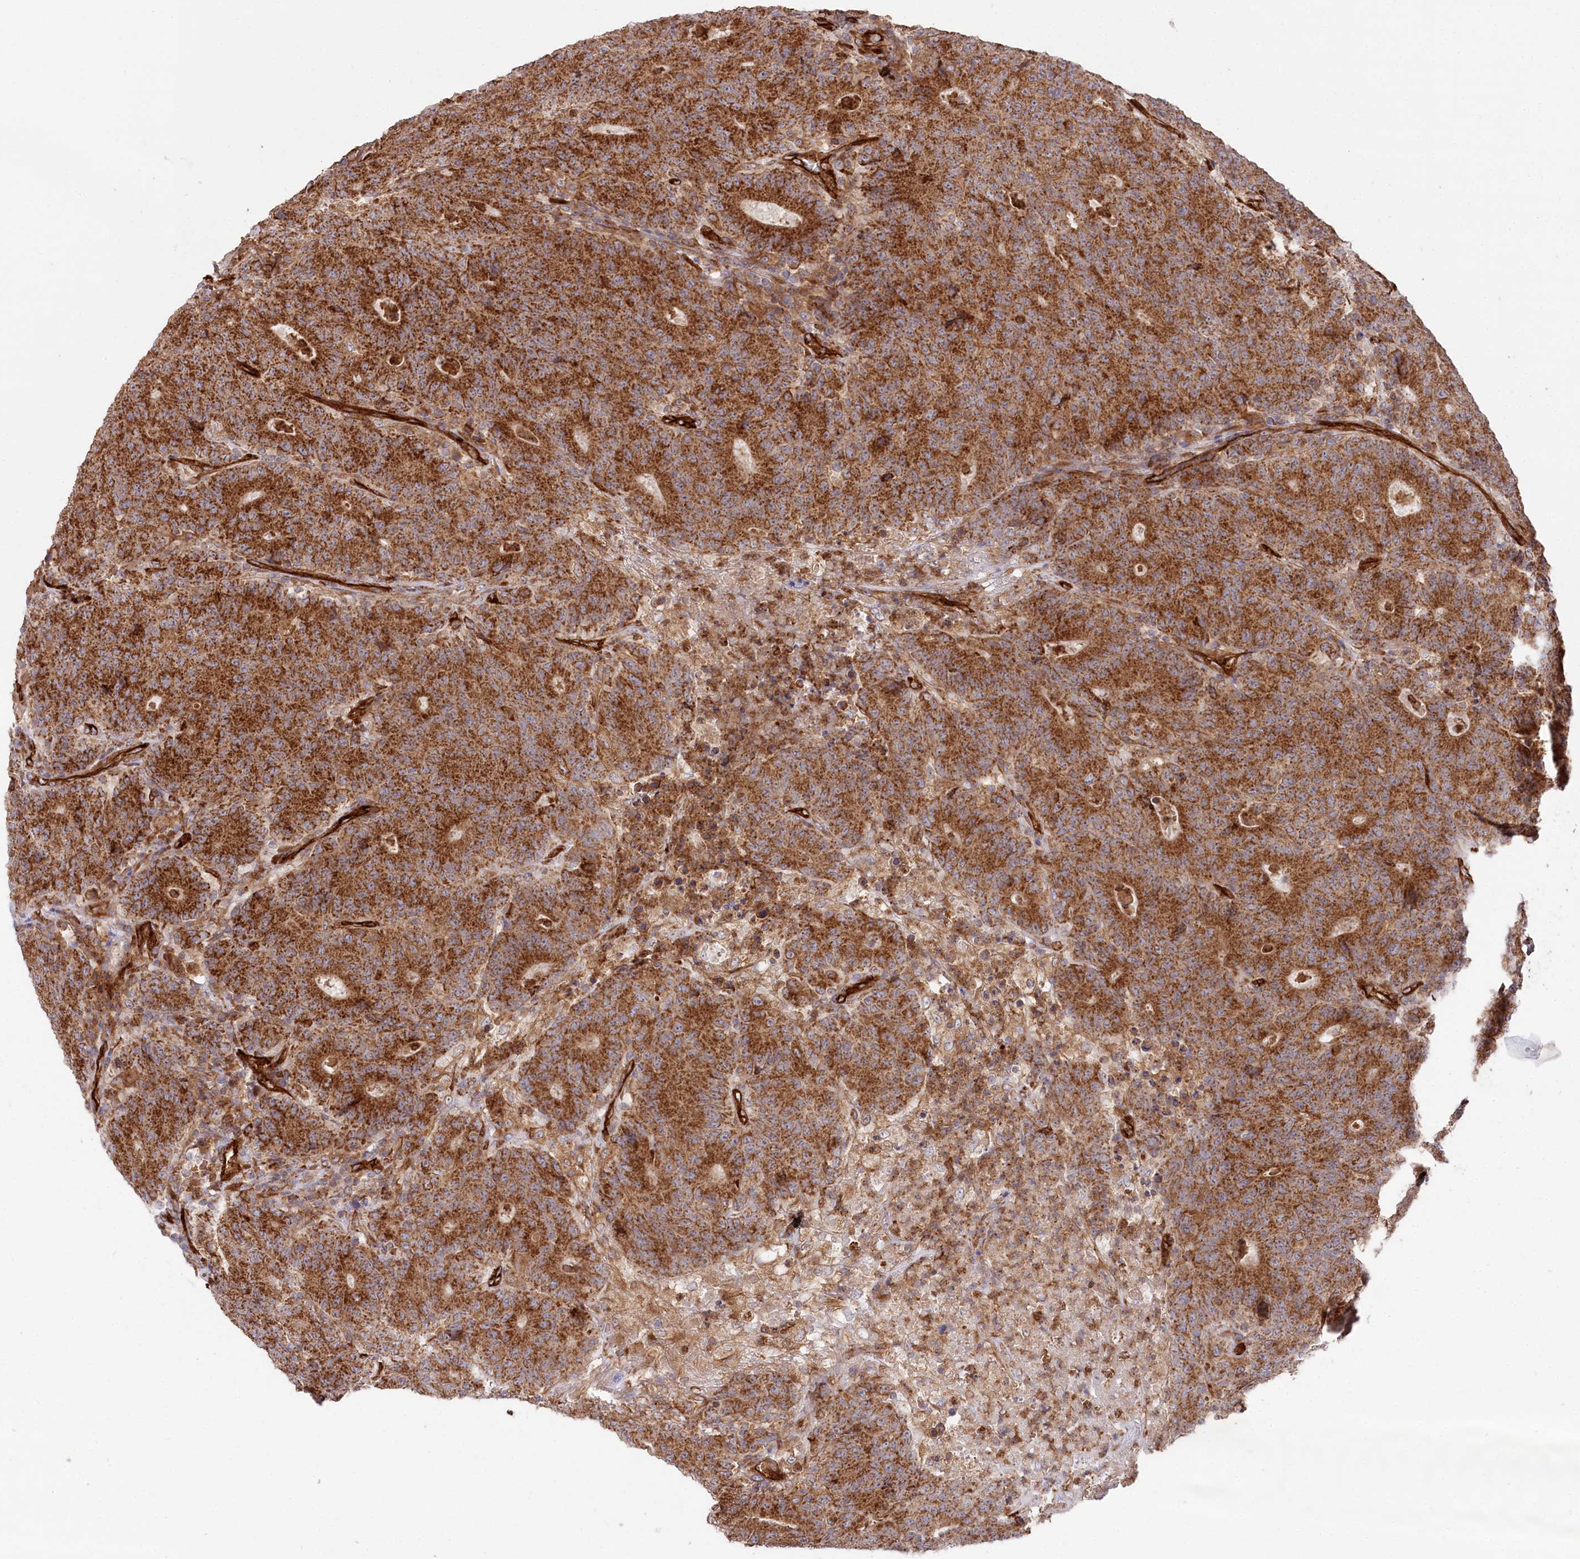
{"staining": {"intensity": "strong", "quantity": ">75%", "location": "cytoplasmic/membranous"}, "tissue": "colorectal cancer", "cell_type": "Tumor cells", "image_type": "cancer", "snomed": [{"axis": "morphology", "description": "Adenocarcinoma, NOS"}, {"axis": "topography", "description": "Colon"}], "caption": "High-magnification brightfield microscopy of colorectal cancer stained with DAB (brown) and counterstained with hematoxylin (blue). tumor cells exhibit strong cytoplasmic/membranous positivity is present in approximately>75% of cells.", "gene": "MTPAP", "patient": {"sex": "female", "age": 75}}